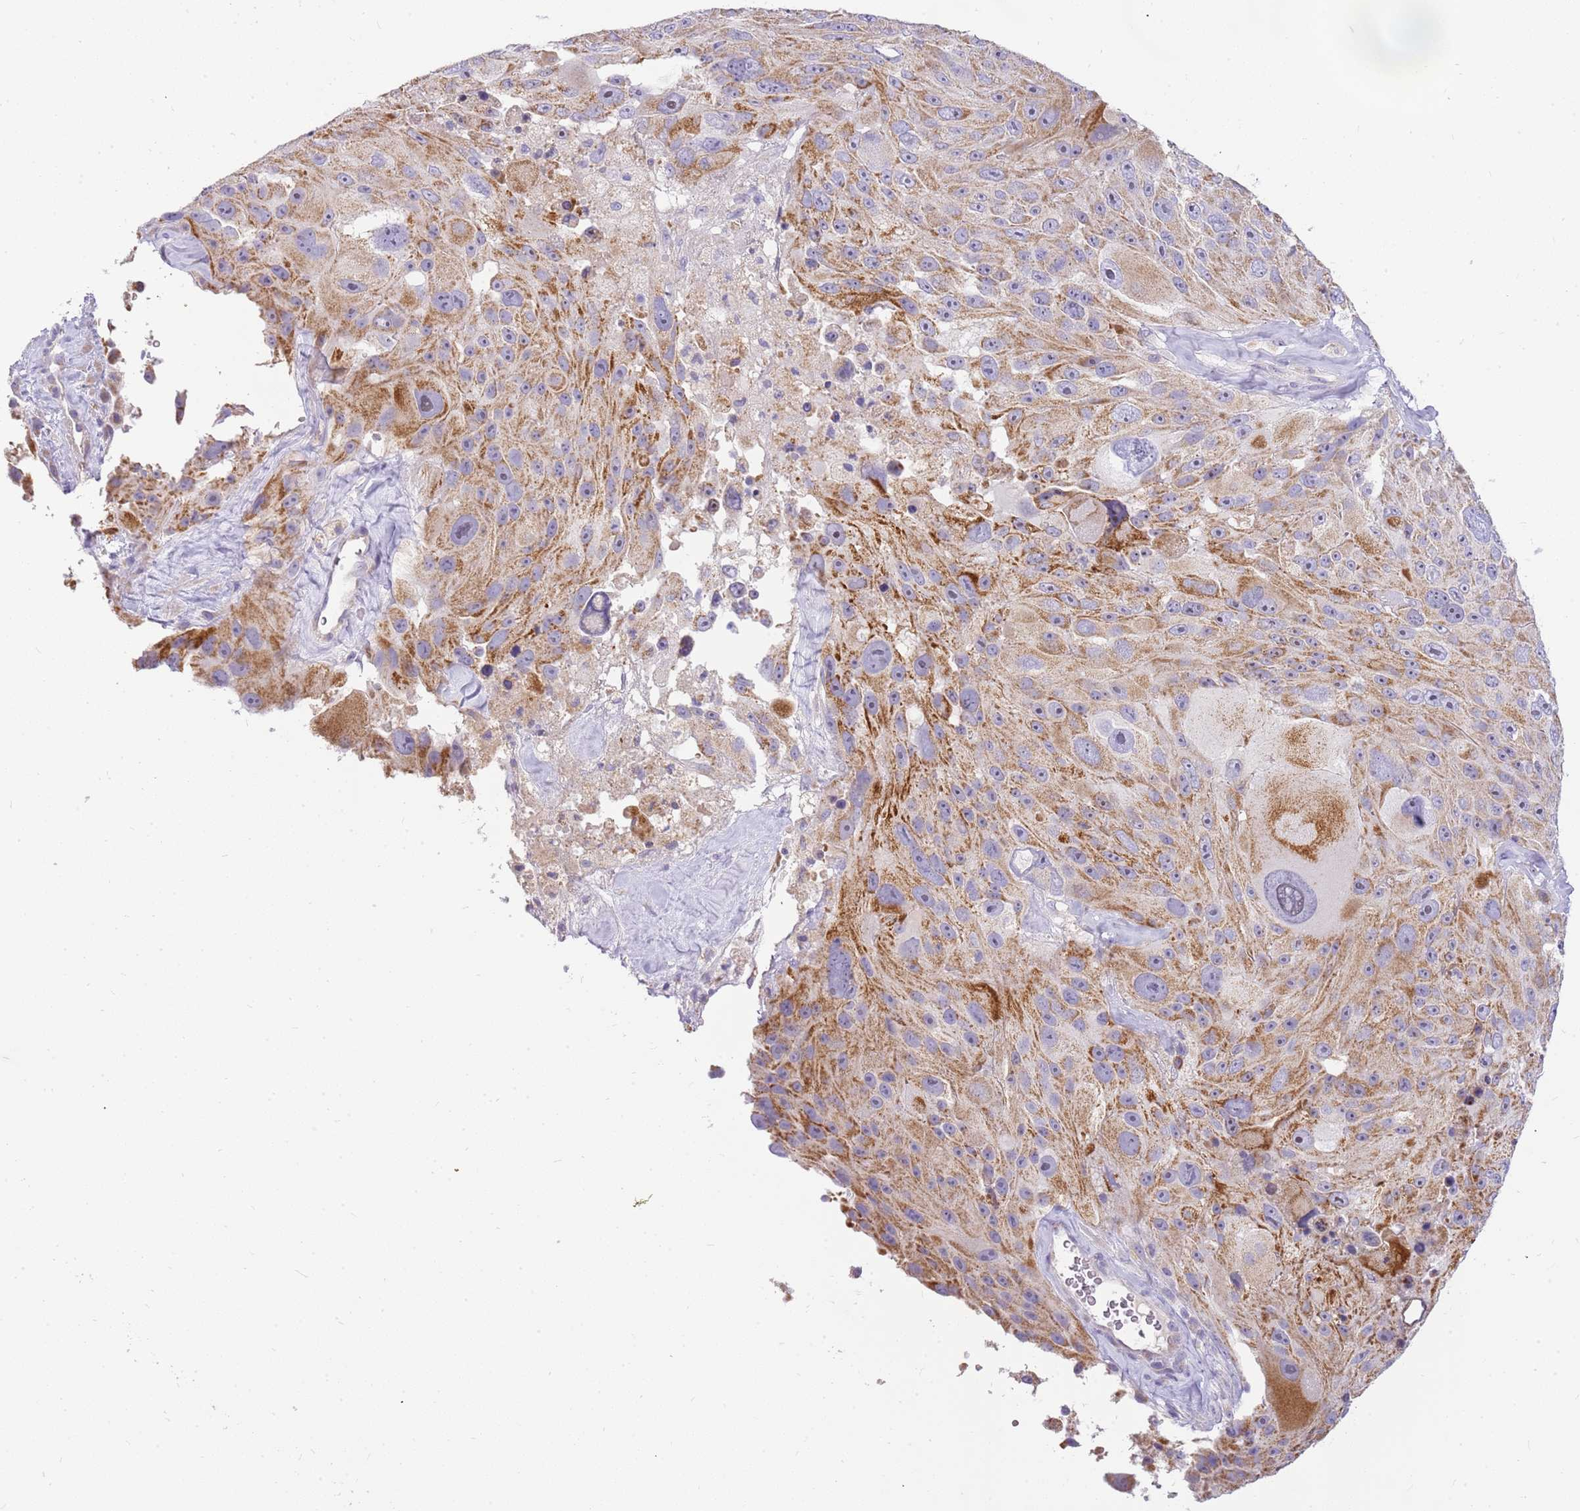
{"staining": {"intensity": "moderate", "quantity": ">75%", "location": "cytoplasmic/membranous"}, "tissue": "melanoma", "cell_type": "Tumor cells", "image_type": "cancer", "snomed": [{"axis": "morphology", "description": "Malignant melanoma, Metastatic site"}, {"axis": "topography", "description": "Lymph node"}], "caption": "Protein expression analysis of malignant melanoma (metastatic site) exhibits moderate cytoplasmic/membranous positivity in approximately >75% of tumor cells. Immunohistochemistry (ihc) stains the protein of interest in brown and the nuclei are stained blue.", "gene": "DNAJA3", "patient": {"sex": "male", "age": 62}}